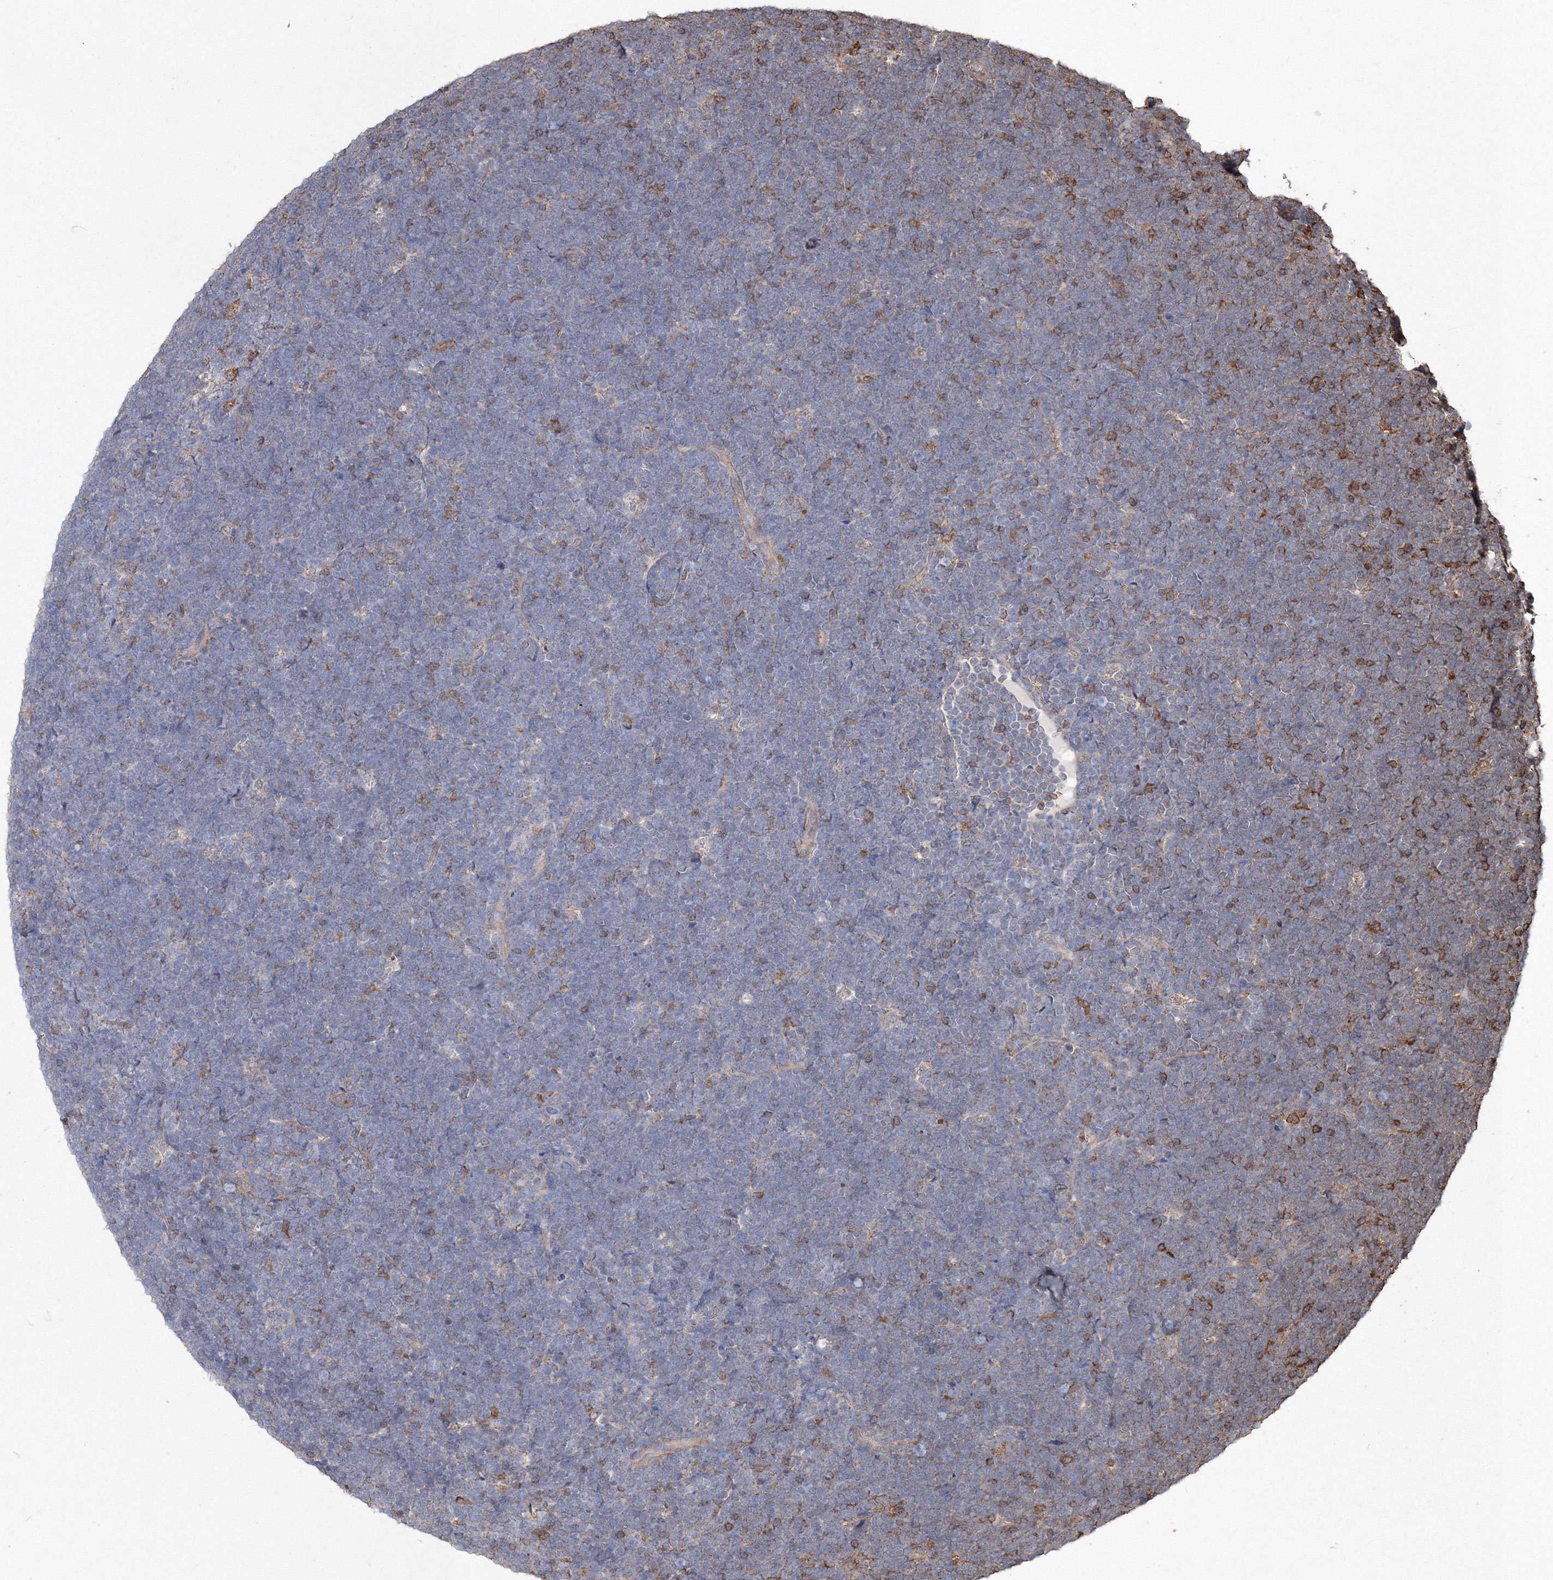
{"staining": {"intensity": "negative", "quantity": "none", "location": "none"}, "tissue": "lymphoma", "cell_type": "Tumor cells", "image_type": "cancer", "snomed": [{"axis": "morphology", "description": "Malignant lymphoma, non-Hodgkin's type, High grade"}, {"axis": "topography", "description": "Lymph node"}], "caption": "Tumor cells are negative for protein expression in human lymphoma.", "gene": "TMEM139", "patient": {"sex": "male", "age": 13}}